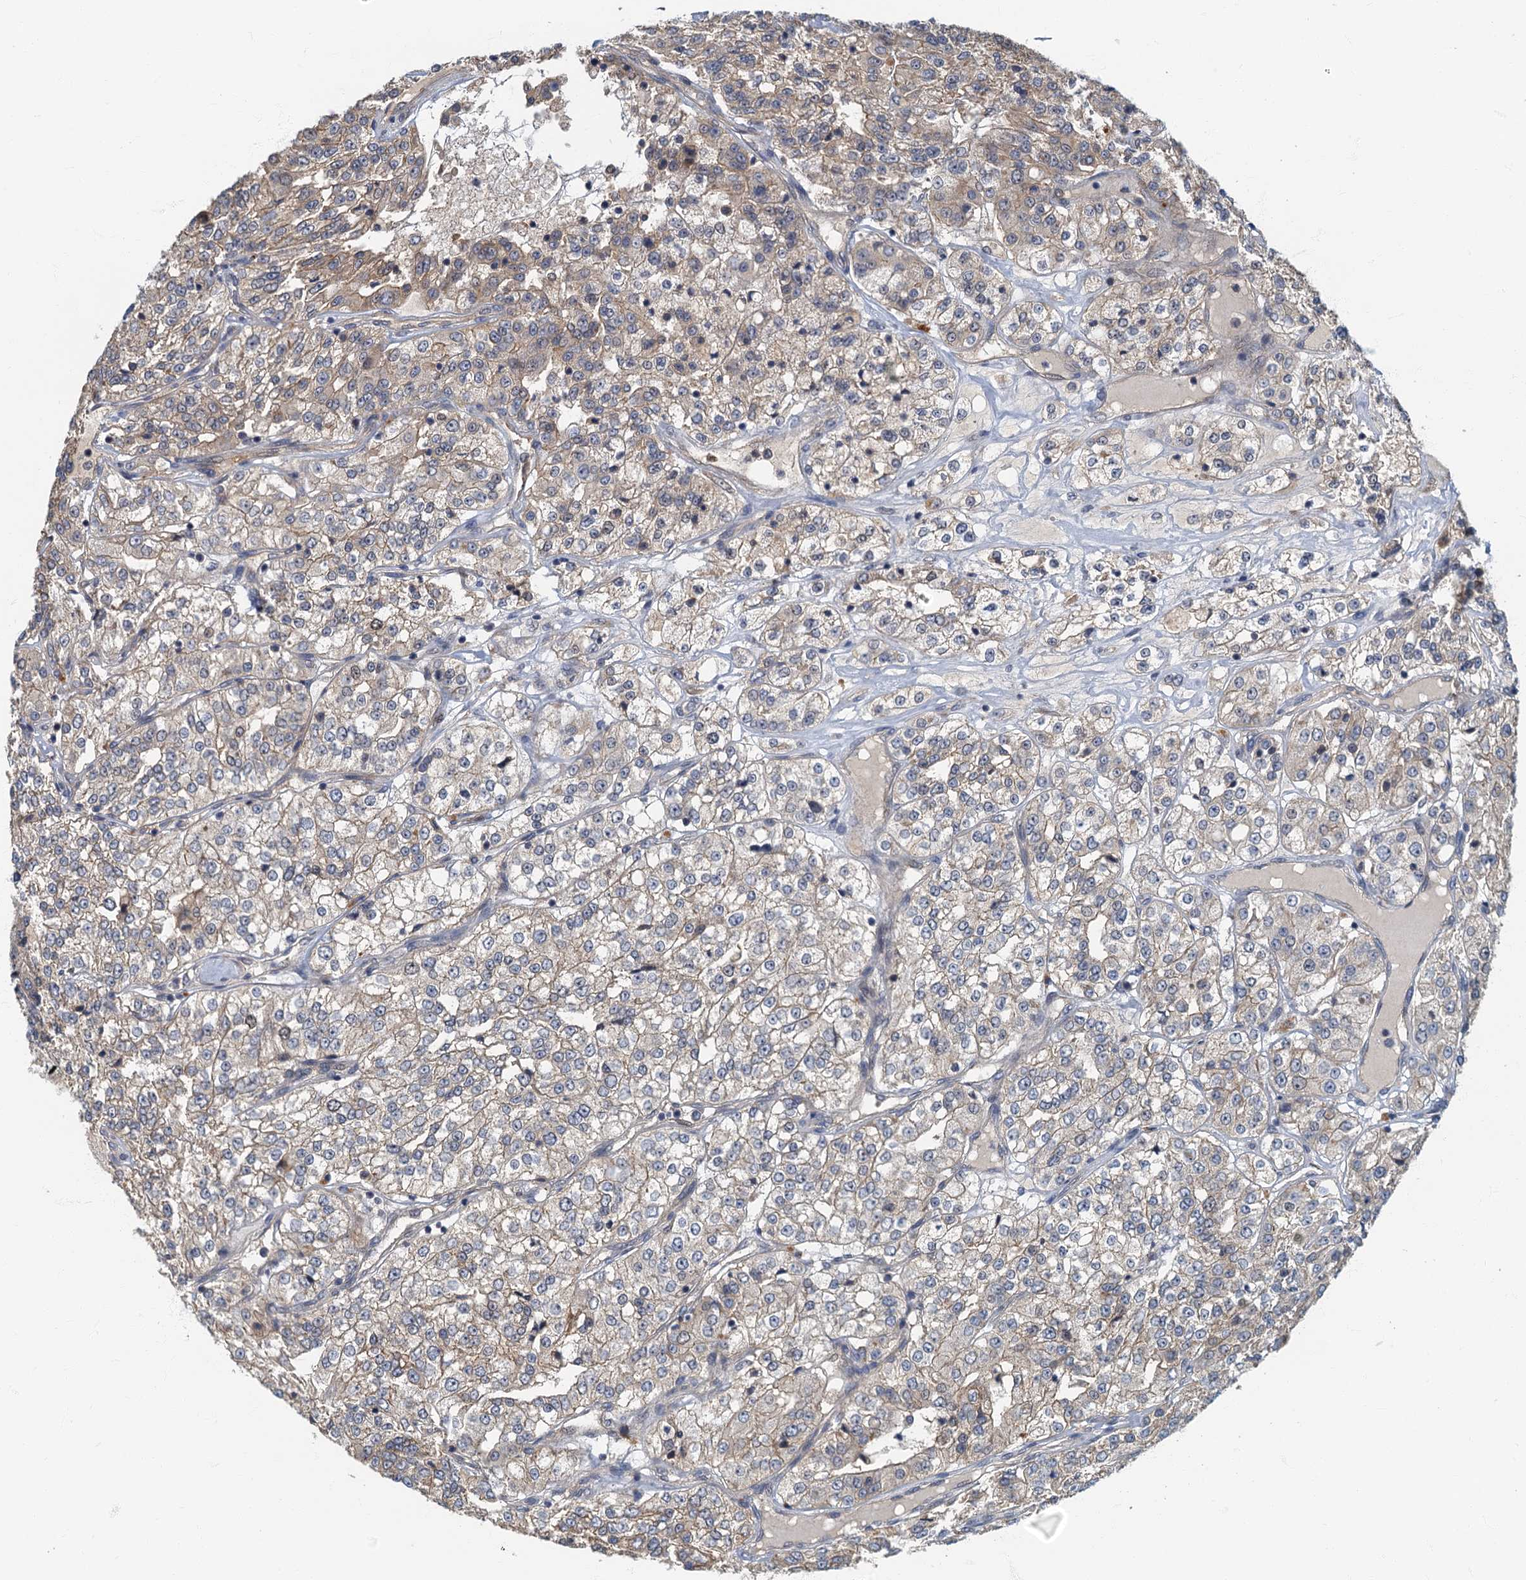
{"staining": {"intensity": "weak", "quantity": "25%-75%", "location": "cytoplasmic/membranous"}, "tissue": "renal cancer", "cell_type": "Tumor cells", "image_type": "cancer", "snomed": [{"axis": "morphology", "description": "Adenocarcinoma, NOS"}, {"axis": "topography", "description": "Kidney"}], "caption": "A photomicrograph of adenocarcinoma (renal) stained for a protein shows weak cytoplasmic/membranous brown staining in tumor cells.", "gene": "CKAP2L", "patient": {"sex": "female", "age": 63}}